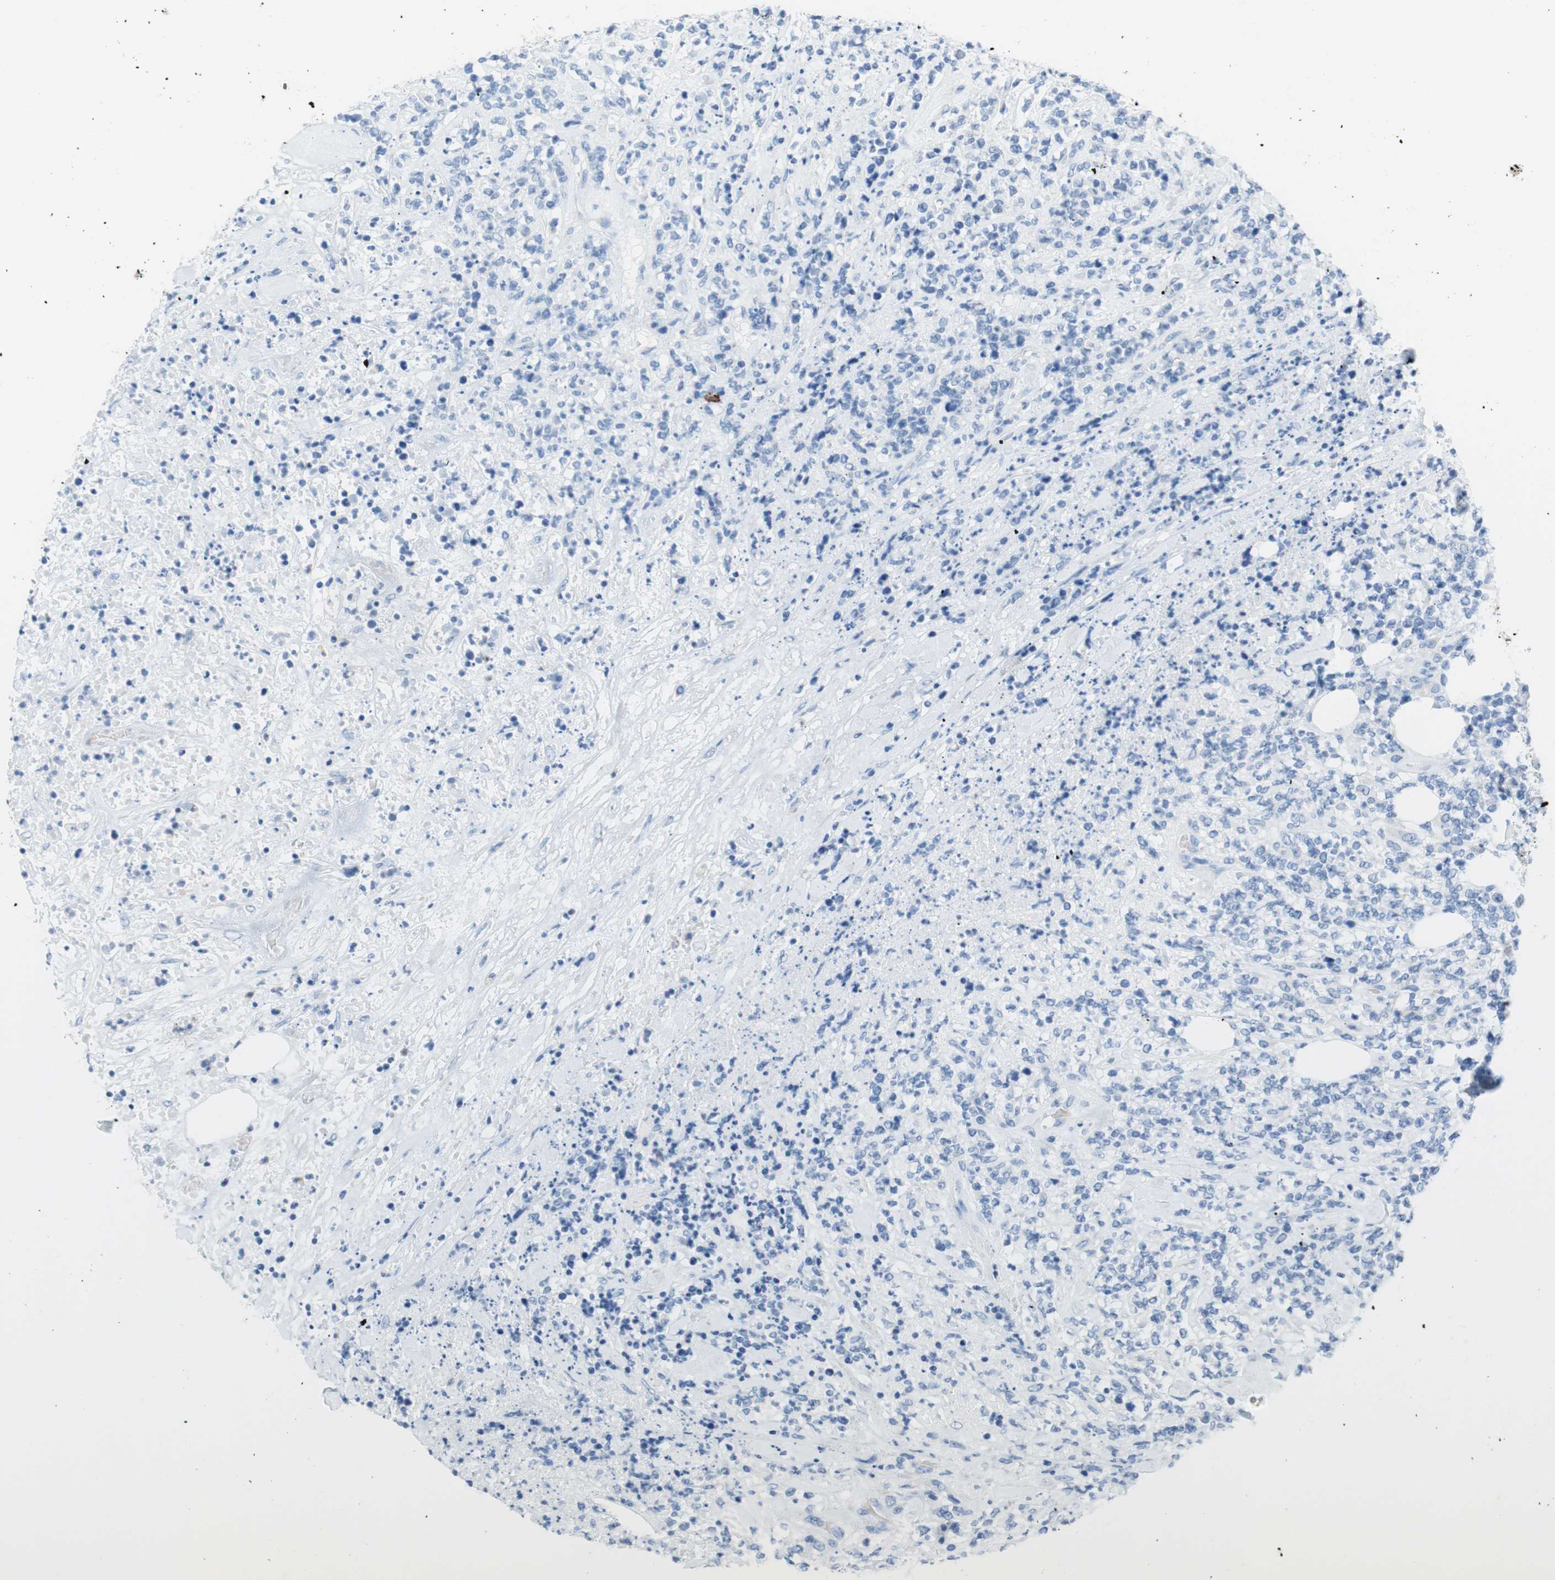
{"staining": {"intensity": "negative", "quantity": "none", "location": "none"}, "tissue": "lymphoma", "cell_type": "Tumor cells", "image_type": "cancer", "snomed": [{"axis": "morphology", "description": "Malignant lymphoma, non-Hodgkin's type, High grade"}, {"axis": "topography", "description": "Soft tissue"}], "caption": "Tumor cells show no significant expression in lymphoma.", "gene": "CEACAM1", "patient": {"sex": "male", "age": 18}}